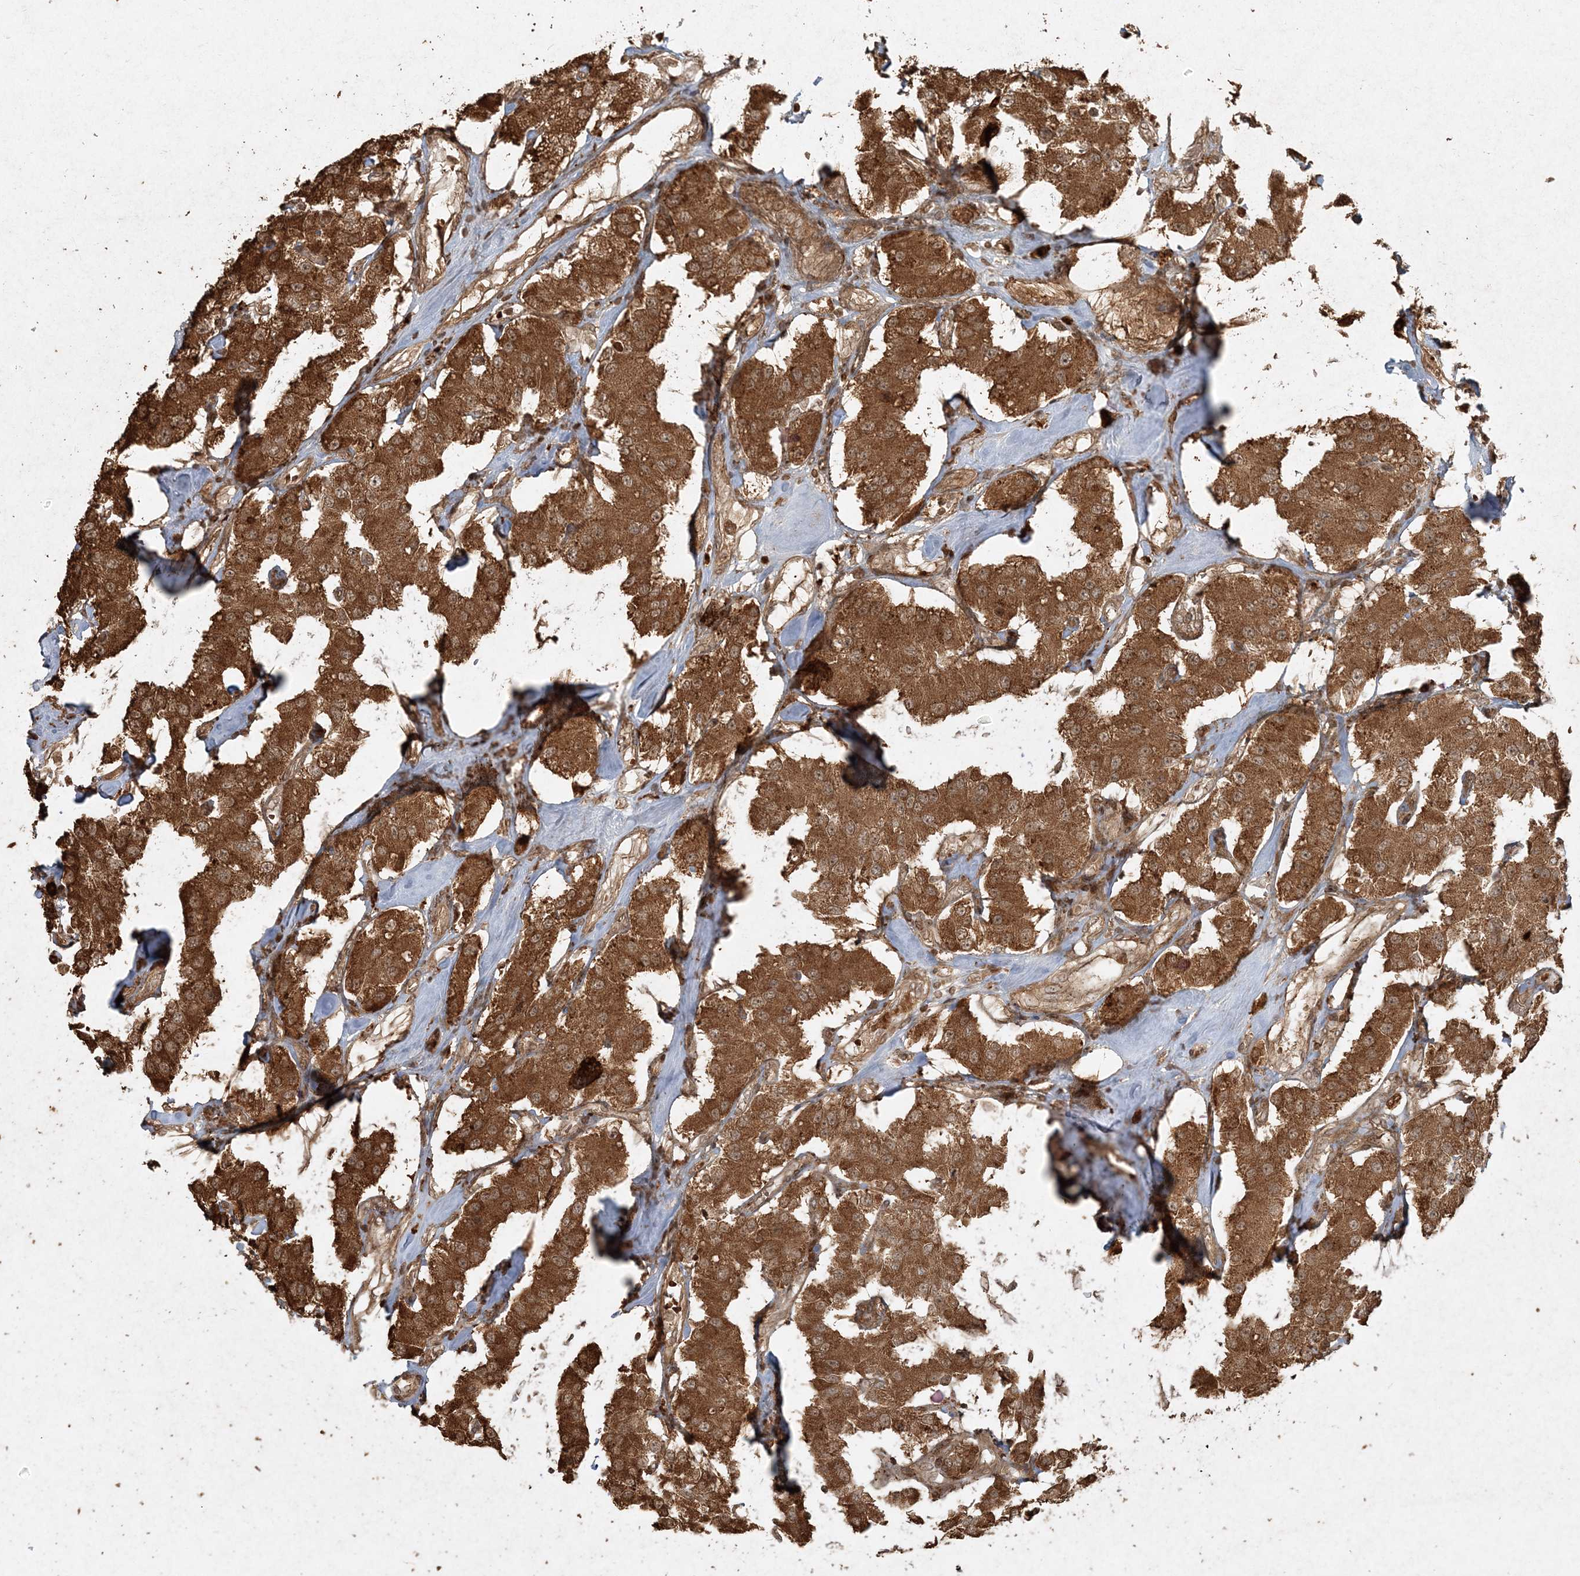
{"staining": {"intensity": "strong", "quantity": ">75%", "location": "cytoplasmic/membranous"}, "tissue": "carcinoid", "cell_type": "Tumor cells", "image_type": "cancer", "snomed": [{"axis": "morphology", "description": "Carcinoid, malignant, NOS"}, {"axis": "topography", "description": "Pancreas"}], "caption": "DAB (3,3'-diaminobenzidine) immunohistochemical staining of human carcinoid (malignant) reveals strong cytoplasmic/membranous protein staining in approximately >75% of tumor cells.", "gene": "NARS1", "patient": {"sex": "male", "age": 41}}